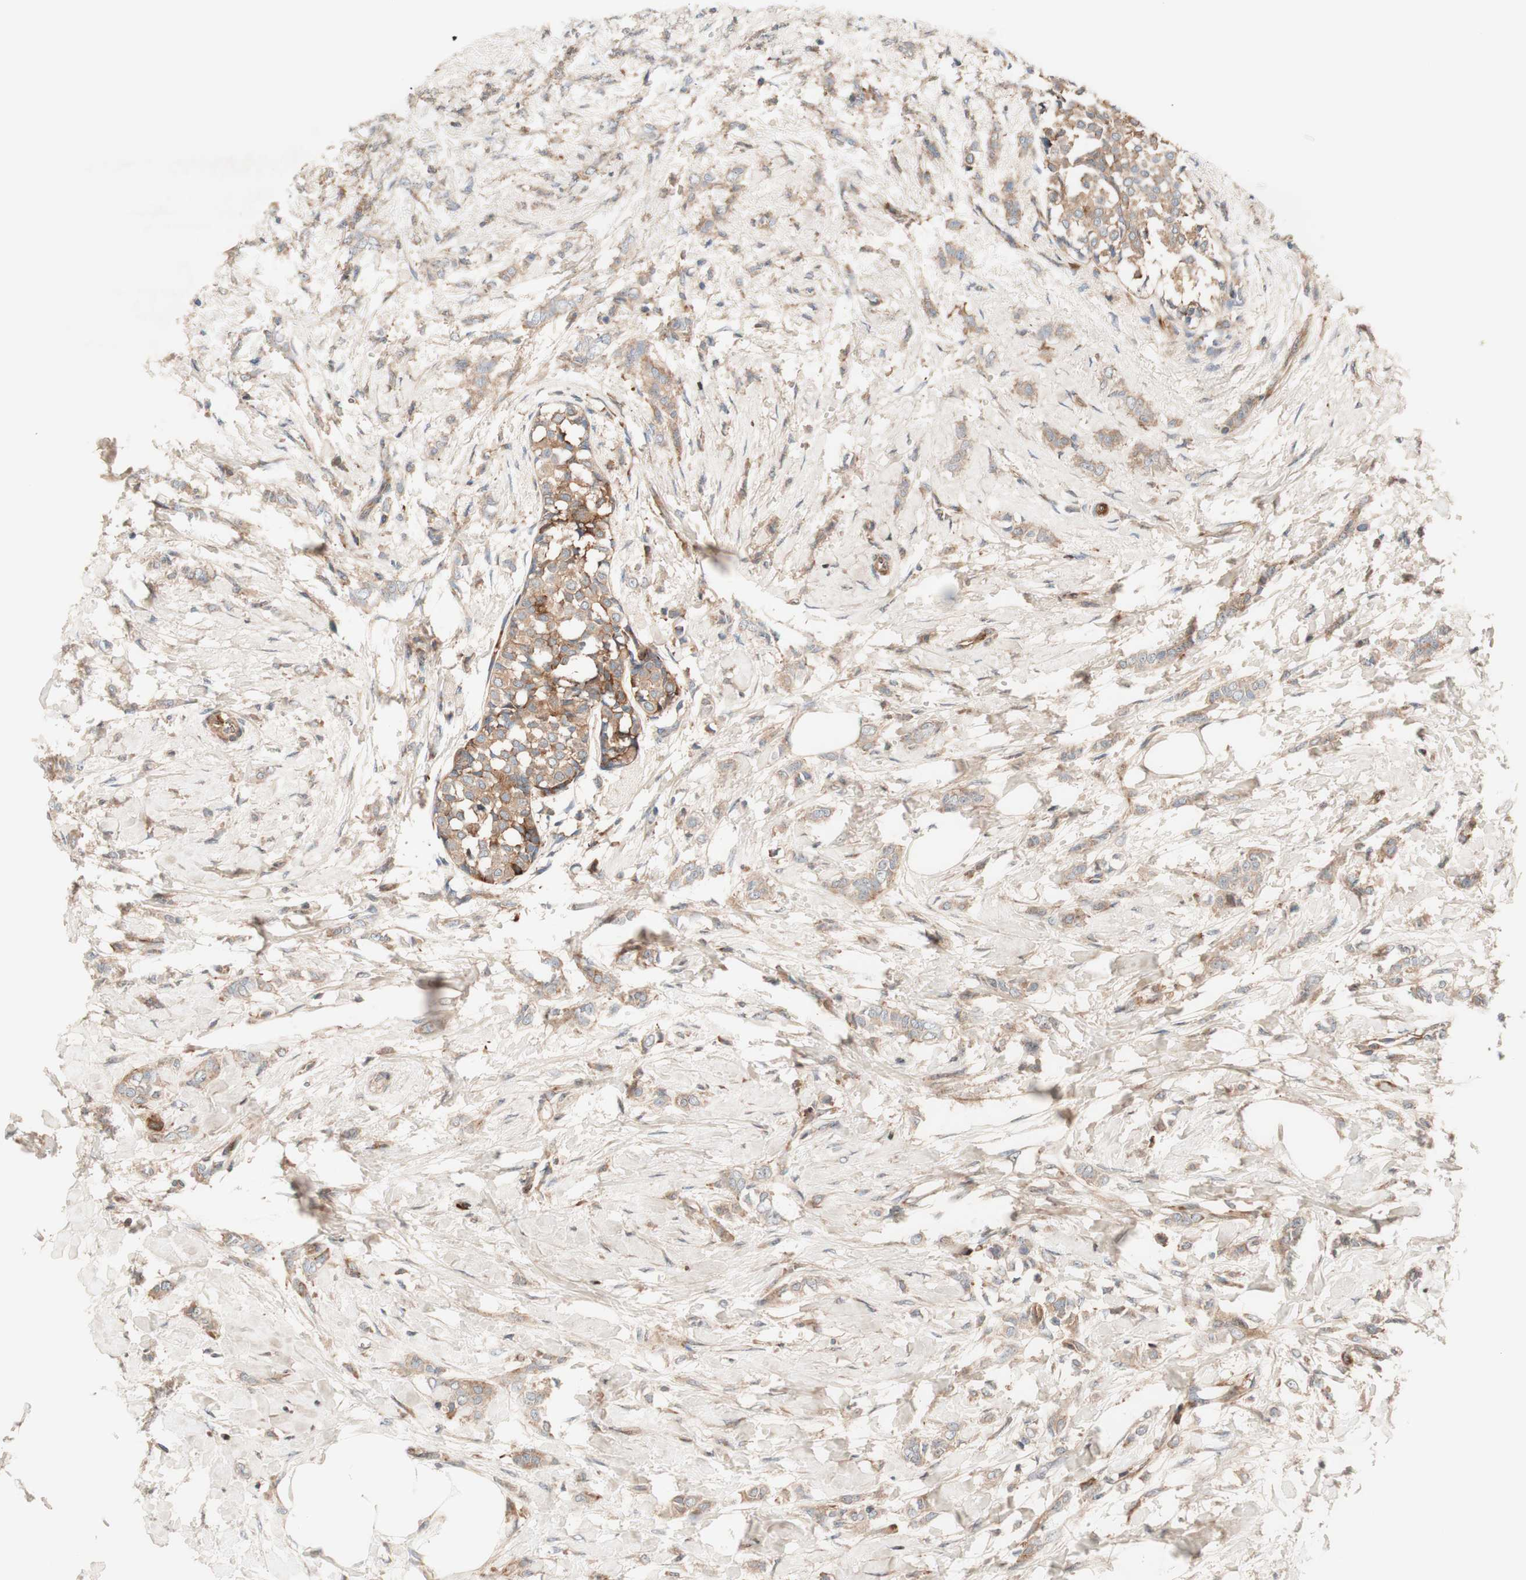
{"staining": {"intensity": "weak", "quantity": ">75%", "location": "cytoplasmic/membranous"}, "tissue": "breast cancer", "cell_type": "Tumor cells", "image_type": "cancer", "snomed": [{"axis": "morphology", "description": "Lobular carcinoma, in situ"}, {"axis": "morphology", "description": "Lobular carcinoma"}, {"axis": "topography", "description": "Breast"}], "caption": "Lobular carcinoma in situ (breast) stained with a brown dye exhibits weak cytoplasmic/membranous positive positivity in approximately >75% of tumor cells.", "gene": "CCN4", "patient": {"sex": "female", "age": 41}}